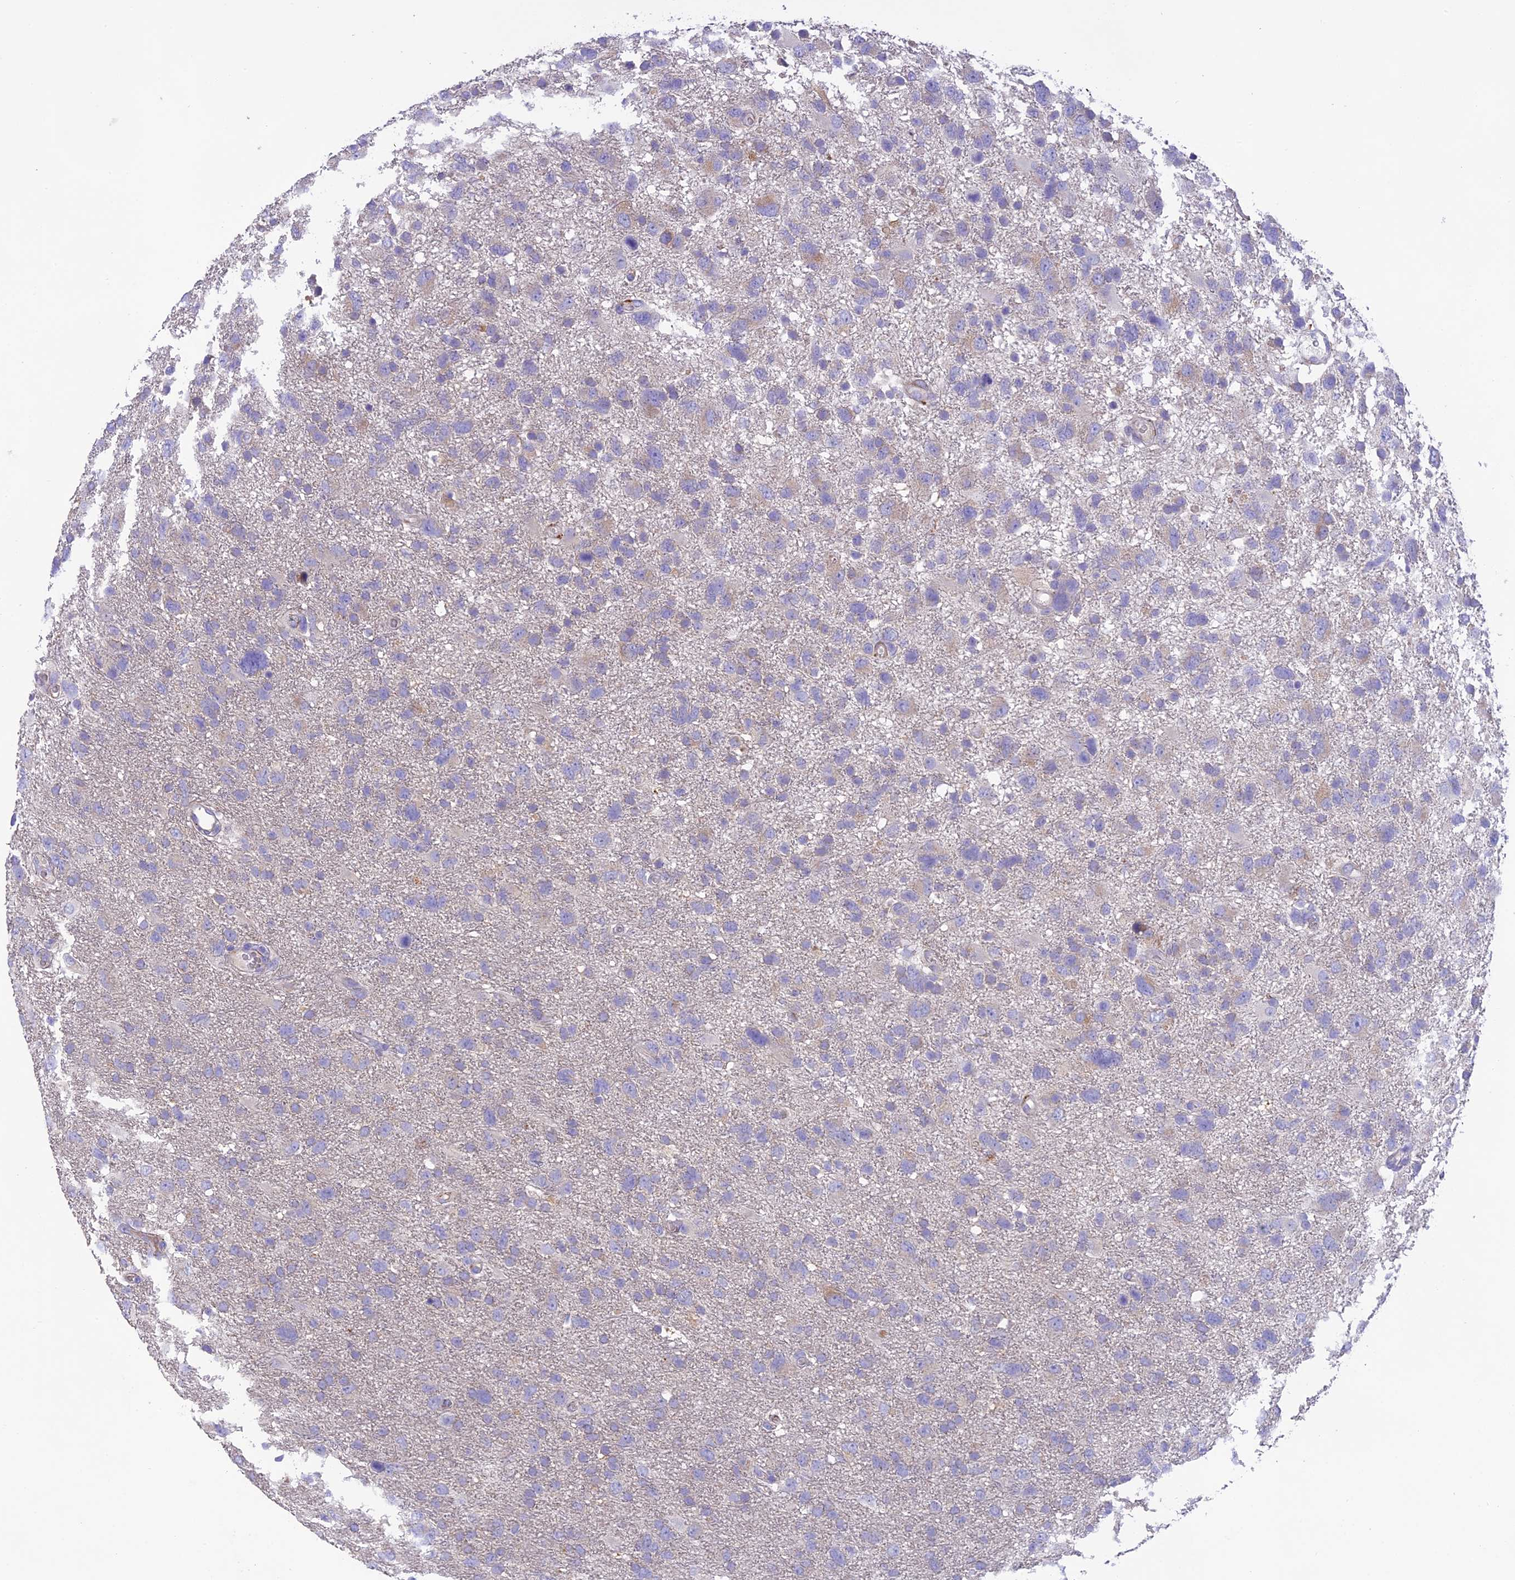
{"staining": {"intensity": "weak", "quantity": "<25%", "location": "cytoplasmic/membranous"}, "tissue": "glioma", "cell_type": "Tumor cells", "image_type": "cancer", "snomed": [{"axis": "morphology", "description": "Glioma, malignant, High grade"}, {"axis": "topography", "description": "Brain"}], "caption": "Malignant glioma (high-grade) stained for a protein using immunohistochemistry (IHC) reveals no positivity tumor cells.", "gene": "HSD17B2", "patient": {"sex": "male", "age": 61}}